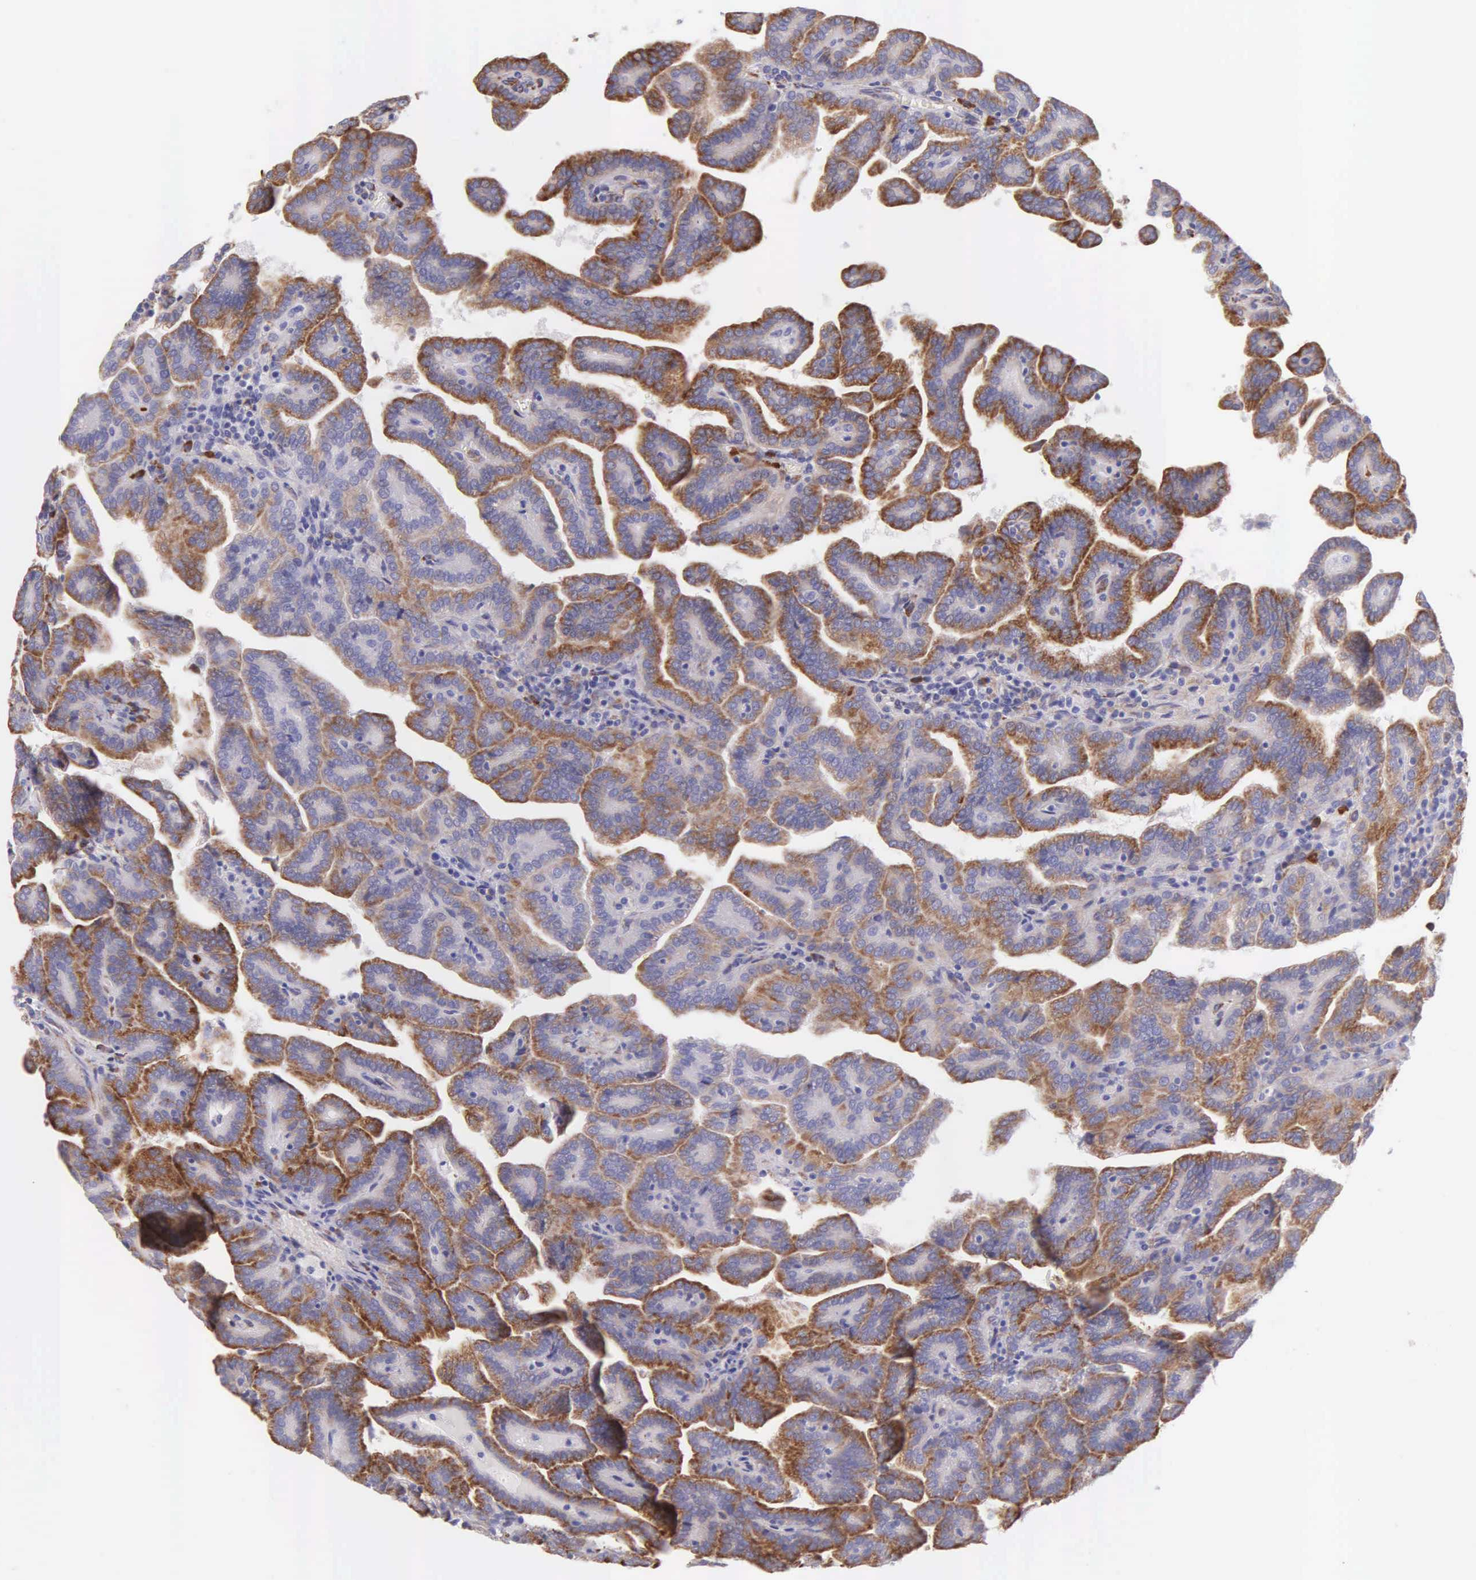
{"staining": {"intensity": "moderate", "quantity": "25%-75%", "location": "cytoplasmic/membranous"}, "tissue": "renal cancer", "cell_type": "Tumor cells", "image_type": "cancer", "snomed": [{"axis": "morphology", "description": "Adenocarcinoma, NOS"}, {"axis": "topography", "description": "Kidney"}], "caption": "Adenocarcinoma (renal) stained for a protein (brown) exhibits moderate cytoplasmic/membranous positive expression in approximately 25%-75% of tumor cells.", "gene": "CKAP4", "patient": {"sex": "male", "age": 61}}